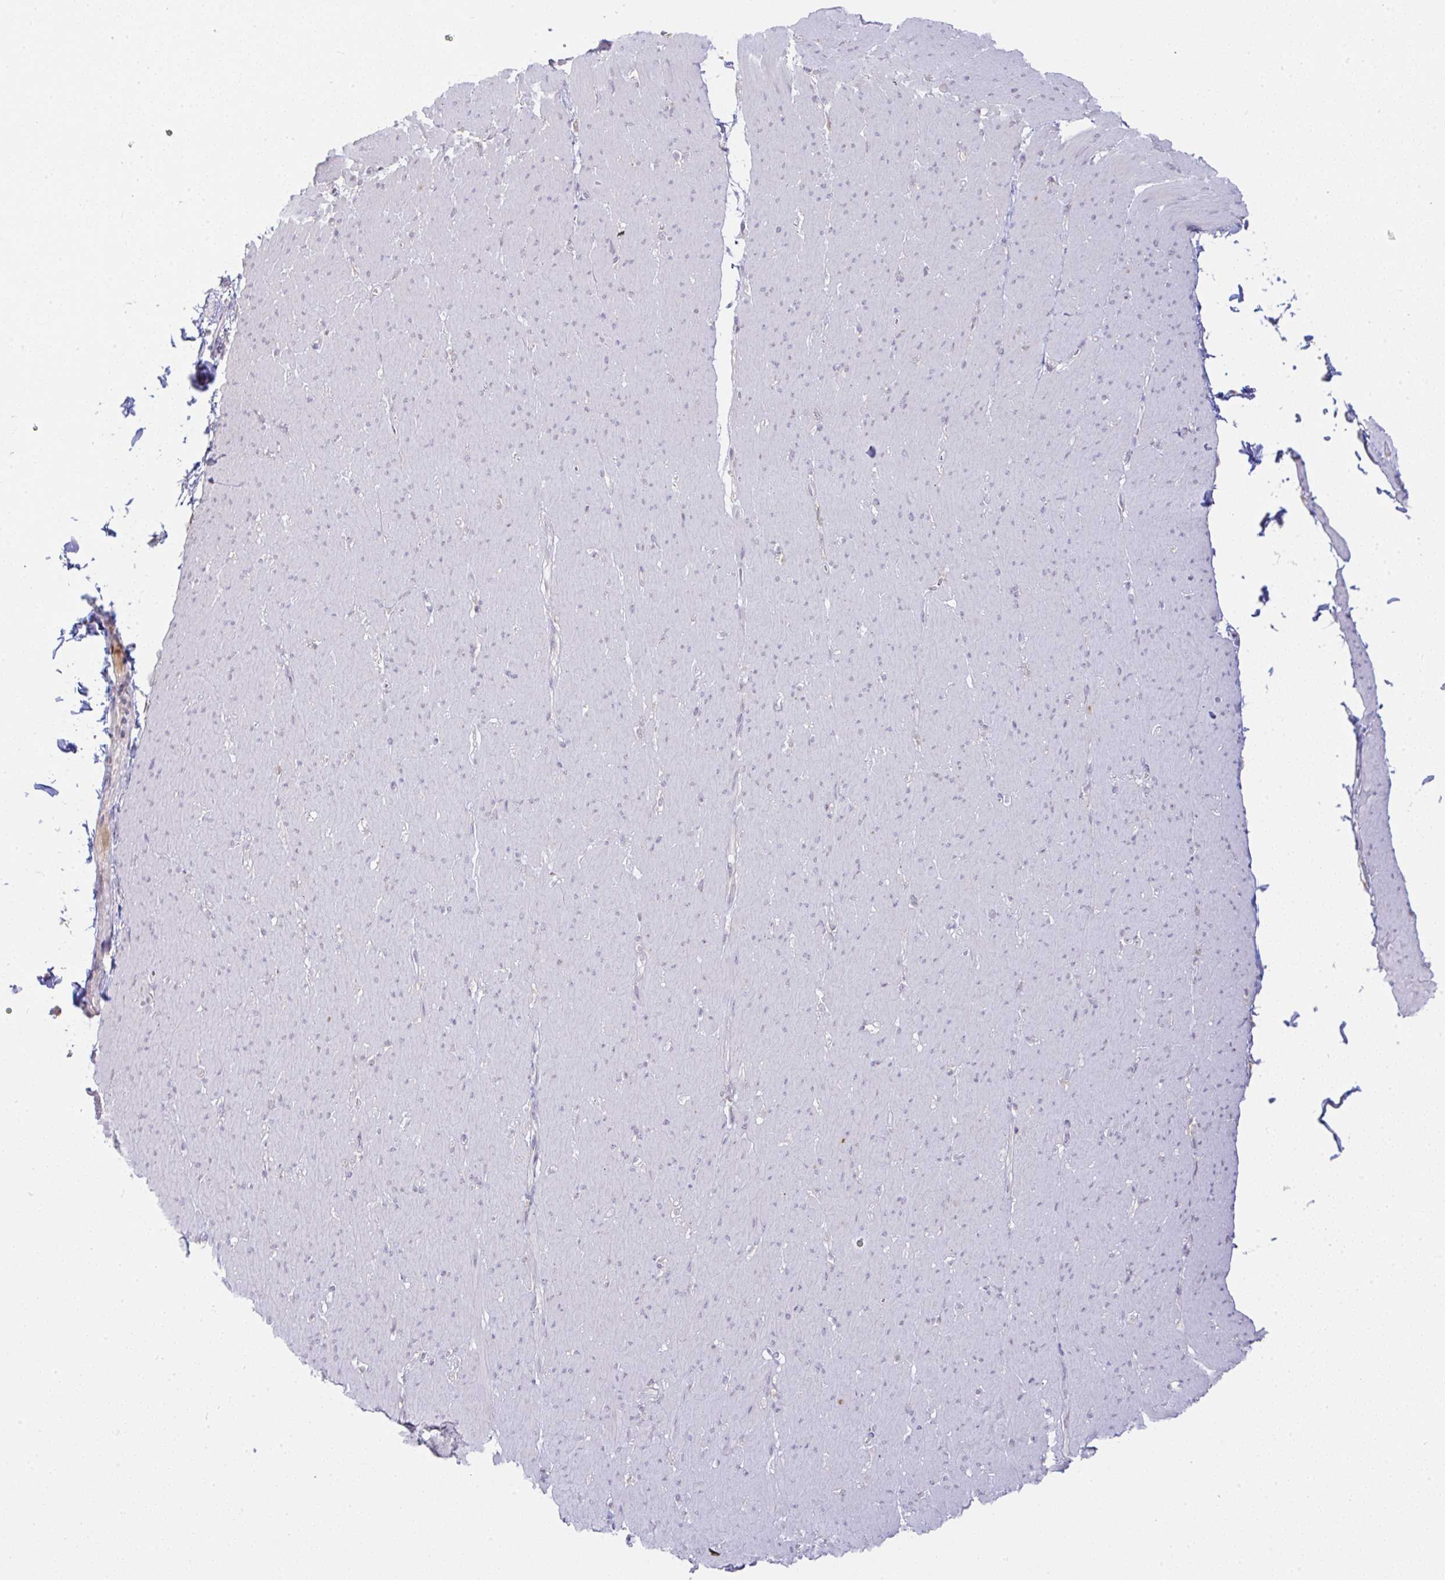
{"staining": {"intensity": "moderate", "quantity": "<25%", "location": "nuclear"}, "tissue": "smooth muscle", "cell_type": "Smooth muscle cells", "image_type": "normal", "snomed": [{"axis": "morphology", "description": "Normal tissue, NOS"}, {"axis": "topography", "description": "Smooth muscle"}, {"axis": "topography", "description": "Rectum"}], "caption": "Smooth muscle stained for a protein (brown) demonstrates moderate nuclear positive positivity in about <25% of smooth muscle cells.", "gene": "DERL2", "patient": {"sex": "male", "age": 53}}